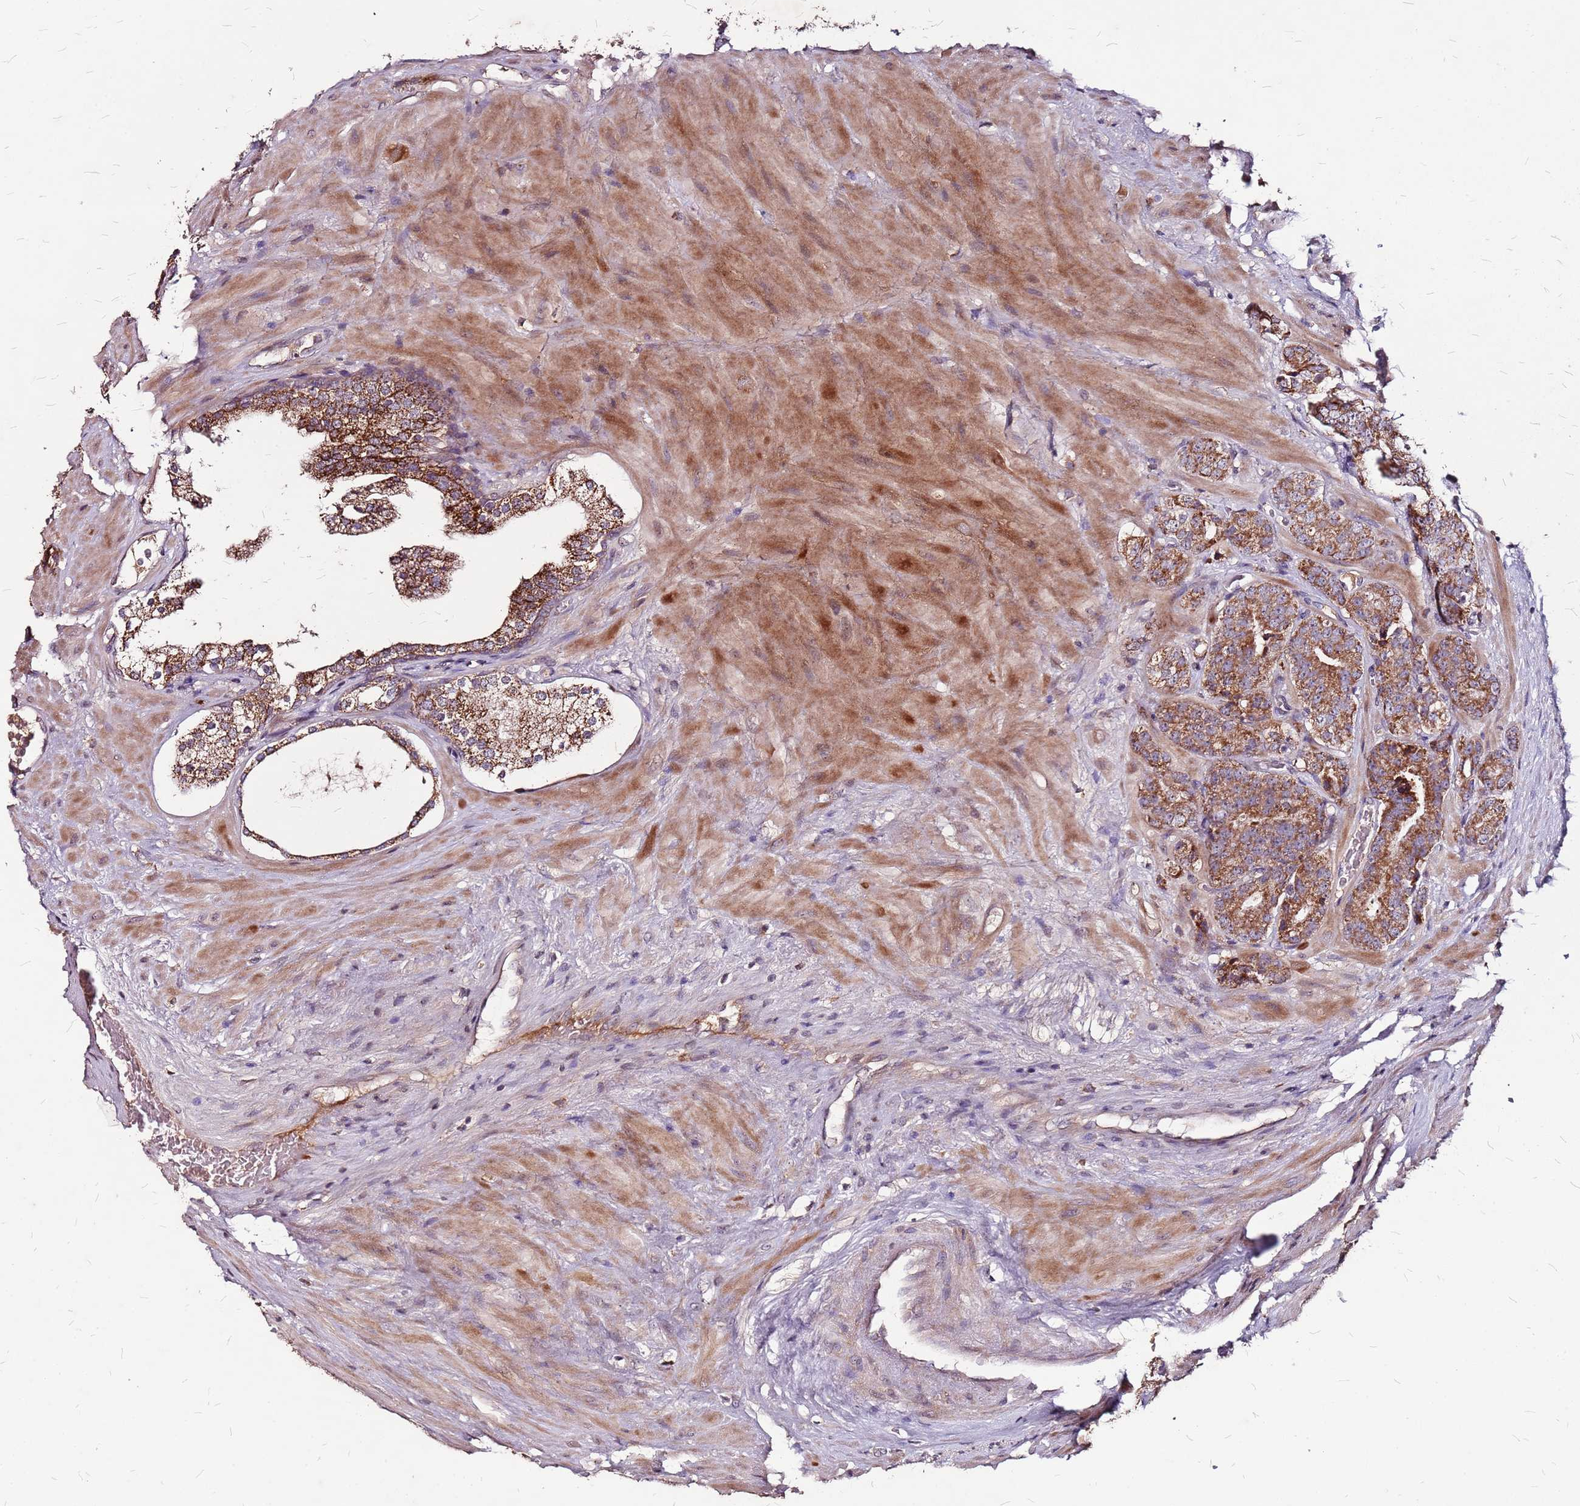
{"staining": {"intensity": "strong", "quantity": ">75%", "location": "cytoplasmic/membranous"}, "tissue": "prostate cancer", "cell_type": "Tumor cells", "image_type": "cancer", "snomed": [{"axis": "morphology", "description": "Adenocarcinoma, High grade"}, {"axis": "topography", "description": "Prostate"}], "caption": "Adenocarcinoma (high-grade) (prostate) stained with DAB (3,3'-diaminobenzidine) immunohistochemistry (IHC) displays high levels of strong cytoplasmic/membranous expression in approximately >75% of tumor cells. (DAB (3,3'-diaminobenzidine) IHC, brown staining for protein, blue staining for nuclei).", "gene": "DCDC2C", "patient": {"sex": "male", "age": 63}}